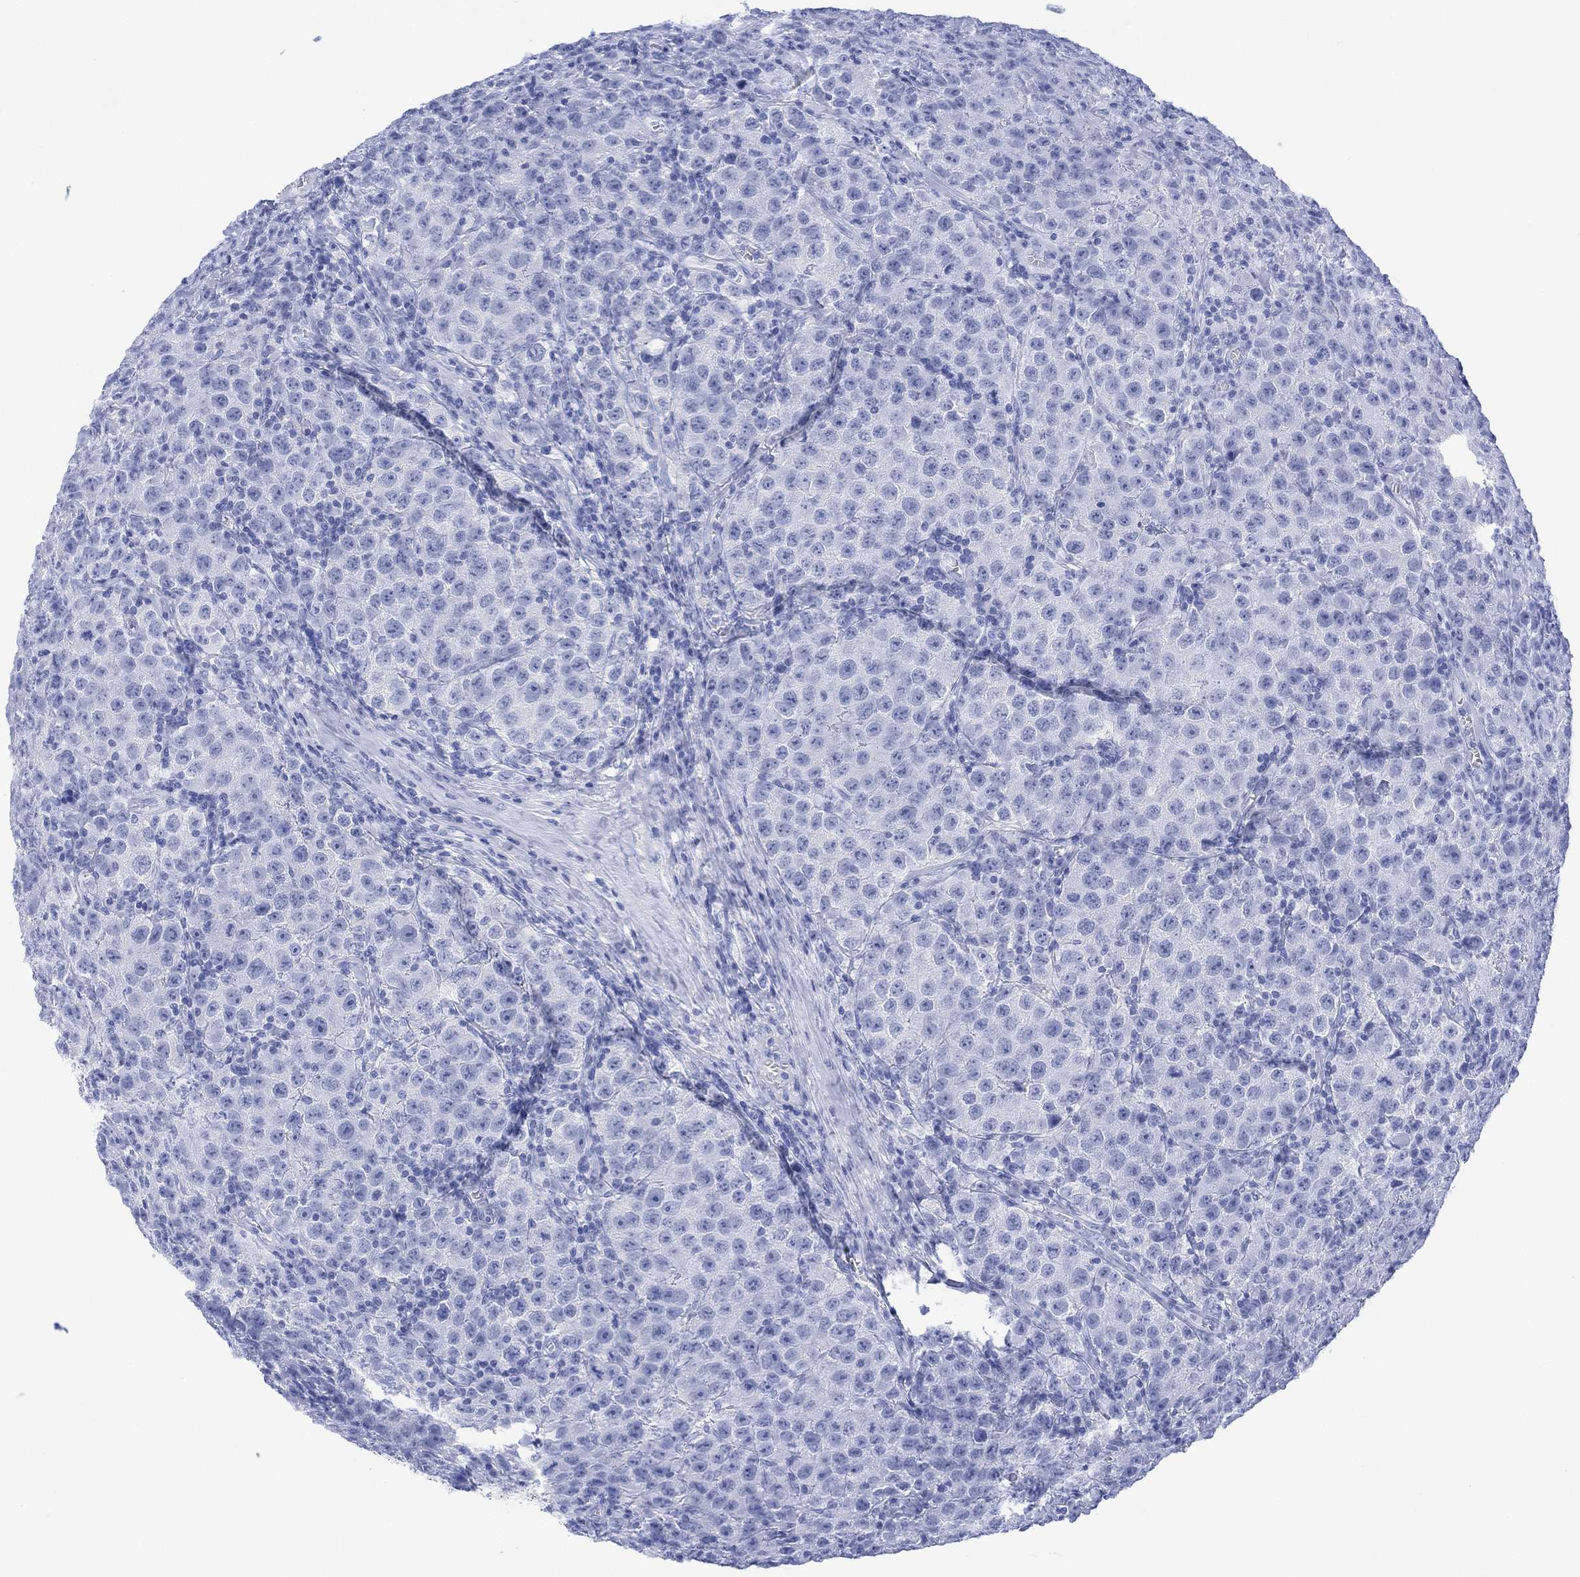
{"staining": {"intensity": "negative", "quantity": "none", "location": "none"}, "tissue": "testis cancer", "cell_type": "Tumor cells", "image_type": "cancer", "snomed": [{"axis": "morphology", "description": "Seminoma, NOS"}, {"axis": "topography", "description": "Testis"}], "caption": "Testis seminoma stained for a protein using immunohistochemistry (IHC) shows no staining tumor cells.", "gene": "CELF4", "patient": {"sex": "male", "age": 52}}